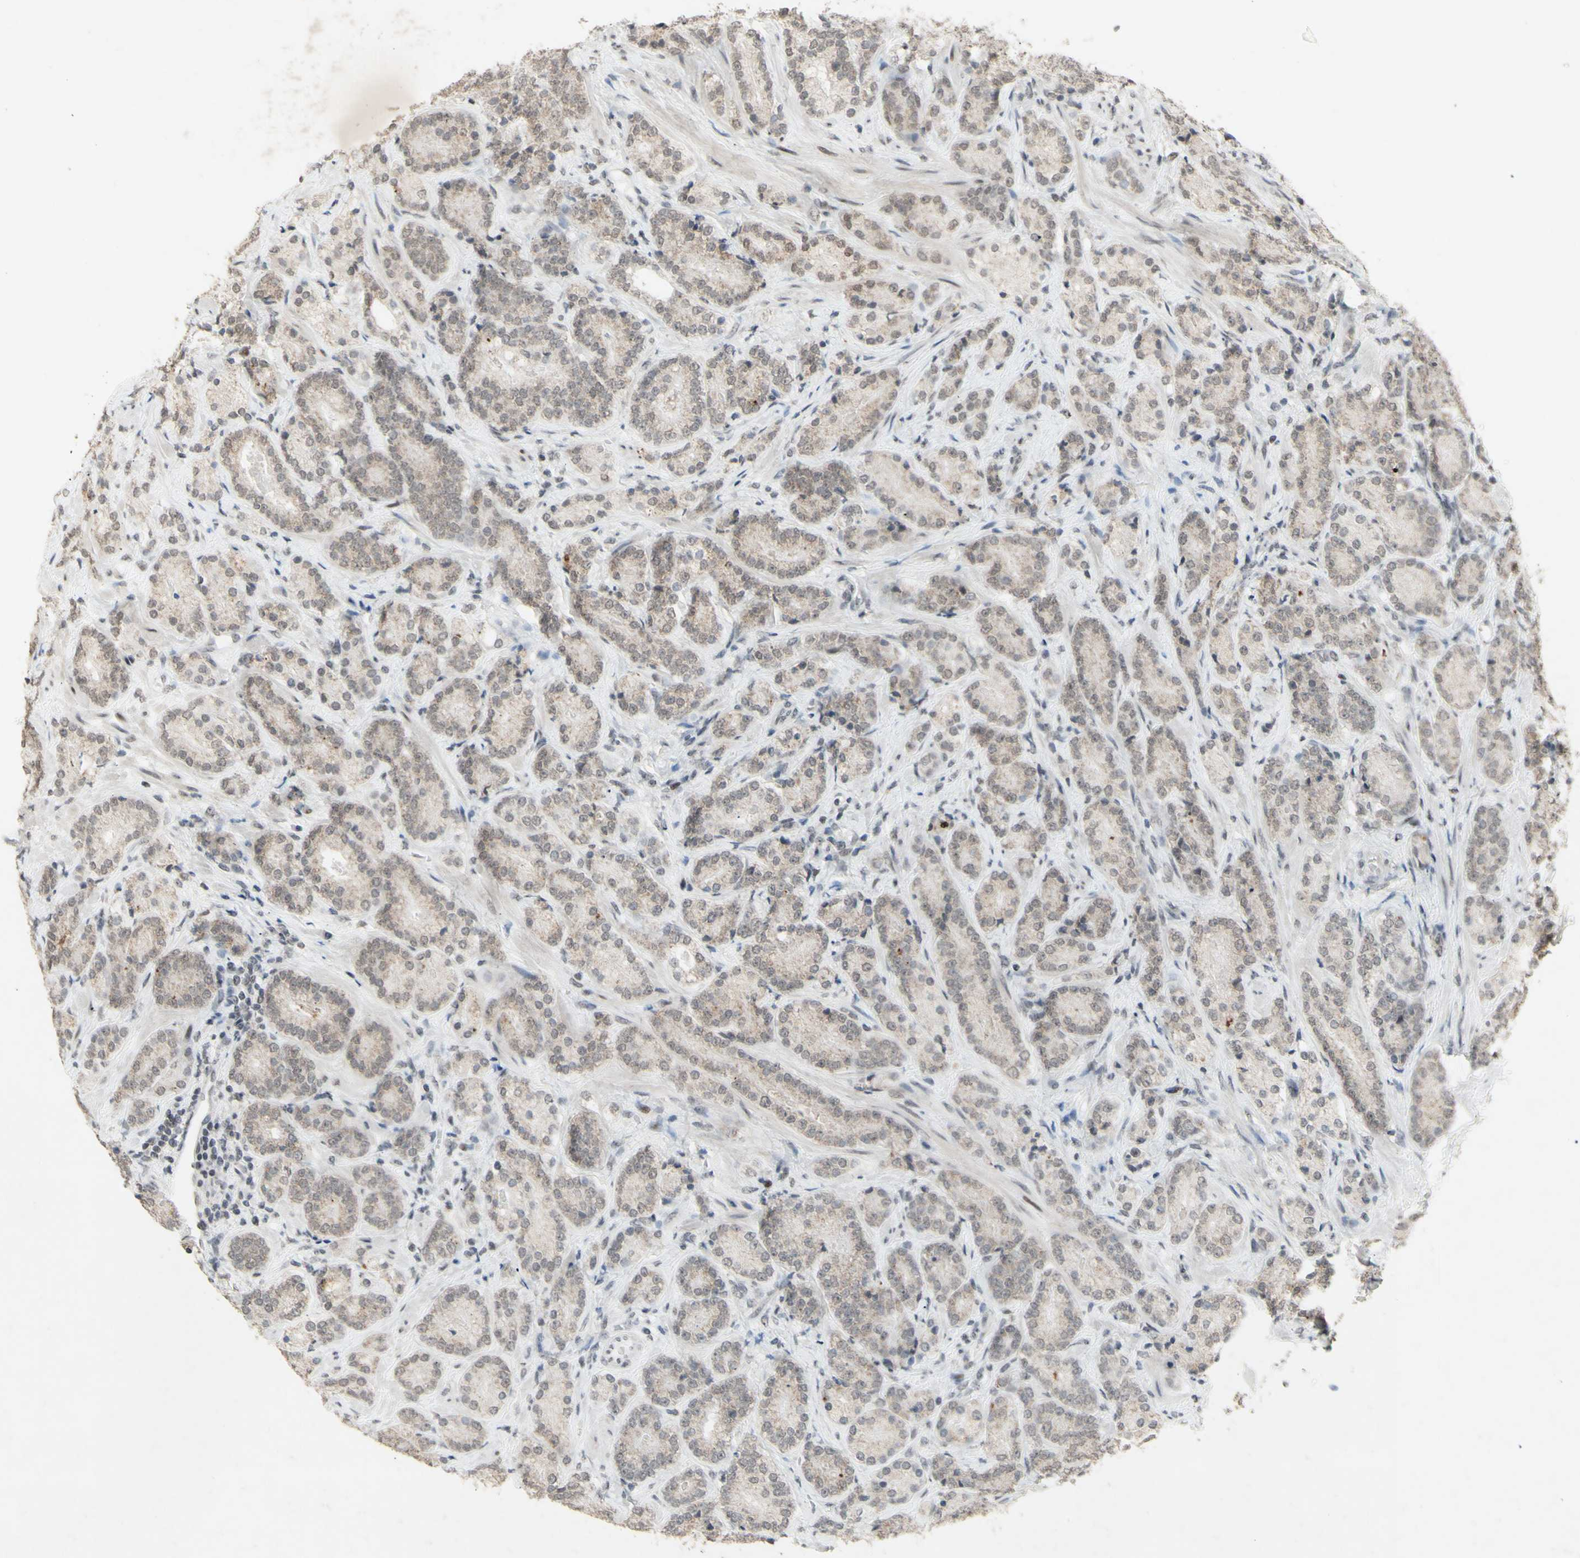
{"staining": {"intensity": "weak", "quantity": "25%-75%", "location": "cytoplasmic/membranous,nuclear"}, "tissue": "prostate cancer", "cell_type": "Tumor cells", "image_type": "cancer", "snomed": [{"axis": "morphology", "description": "Adenocarcinoma, High grade"}, {"axis": "topography", "description": "Prostate"}], "caption": "Protein expression by IHC exhibits weak cytoplasmic/membranous and nuclear positivity in about 25%-75% of tumor cells in high-grade adenocarcinoma (prostate).", "gene": "CENPB", "patient": {"sex": "male", "age": 61}}